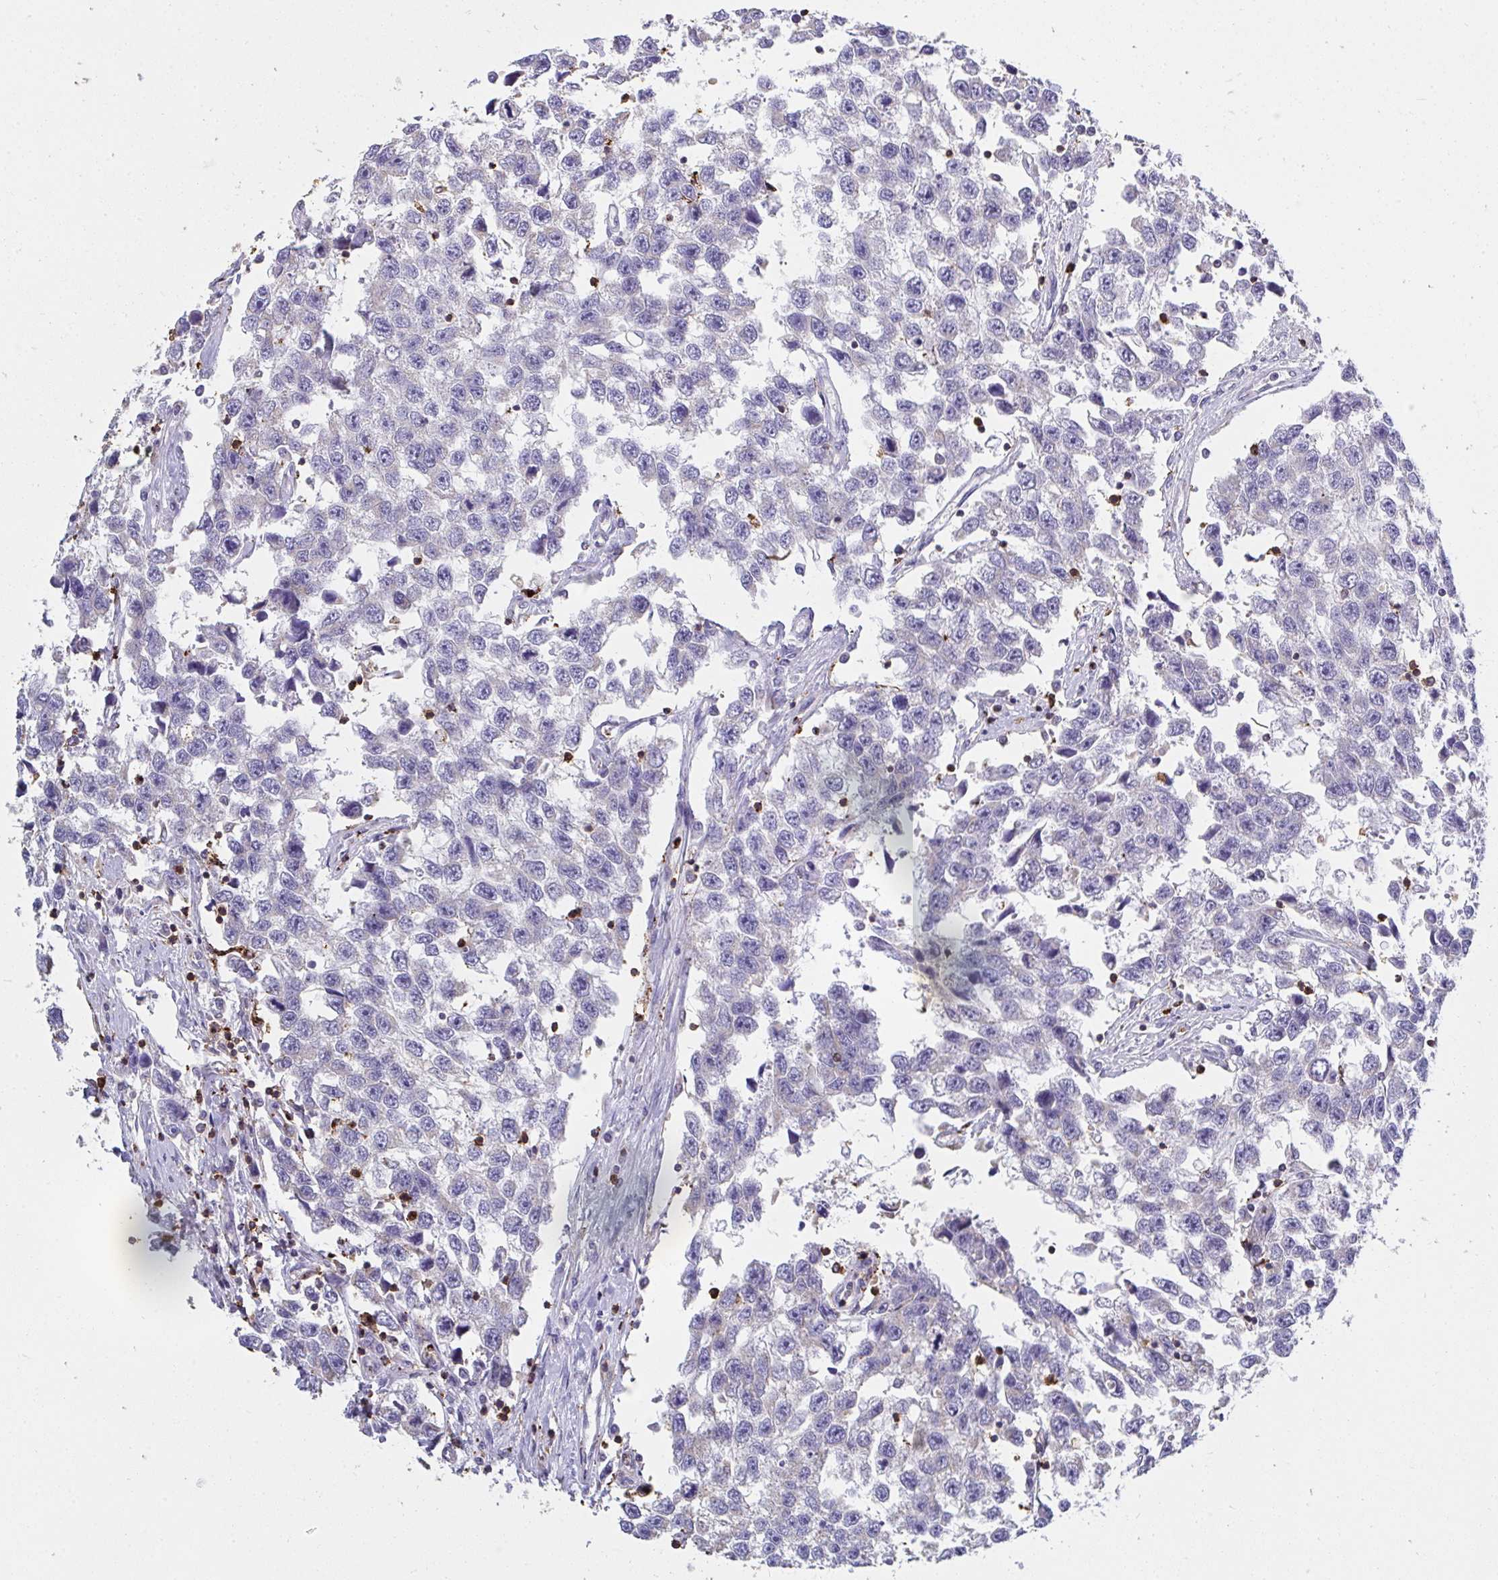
{"staining": {"intensity": "negative", "quantity": "none", "location": "none"}, "tissue": "testis cancer", "cell_type": "Tumor cells", "image_type": "cancer", "snomed": [{"axis": "morphology", "description": "Seminoma, NOS"}, {"axis": "topography", "description": "Testis"}], "caption": "Immunohistochemical staining of testis seminoma exhibits no significant positivity in tumor cells.", "gene": "CFL1", "patient": {"sex": "male", "age": 33}}